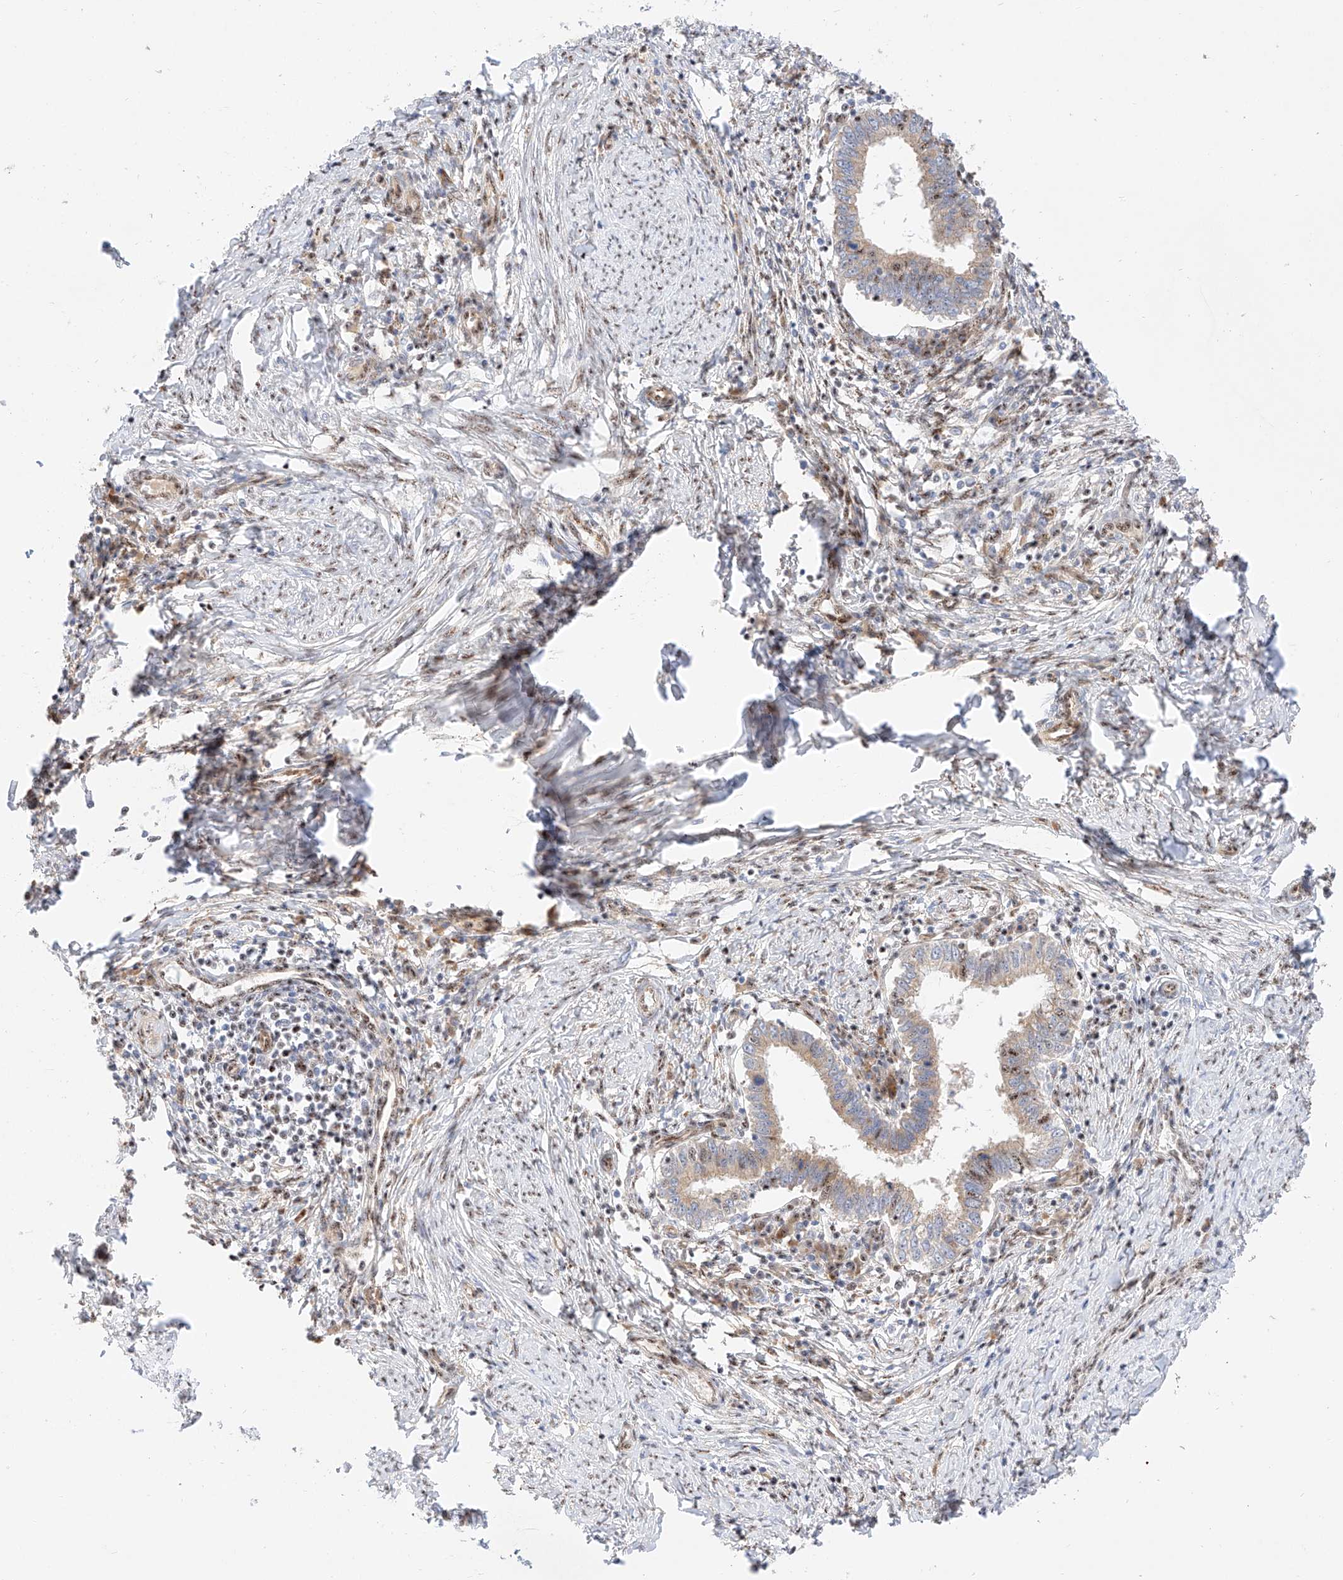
{"staining": {"intensity": "moderate", "quantity": "<25%", "location": "nuclear"}, "tissue": "cervical cancer", "cell_type": "Tumor cells", "image_type": "cancer", "snomed": [{"axis": "morphology", "description": "Adenocarcinoma, NOS"}, {"axis": "topography", "description": "Cervix"}], "caption": "An IHC photomicrograph of neoplastic tissue is shown. Protein staining in brown highlights moderate nuclear positivity in cervical cancer (adenocarcinoma) within tumor cells. The staining was performed using DAB (3,3'-diaminobenzidine) to visualize the protein expression in brown, while the nuclei were stained in blue with hematoxylin (Magnification: 20x).", "gene": "ATXN7L2", "patient": {"sex": "female", "age": 36}}